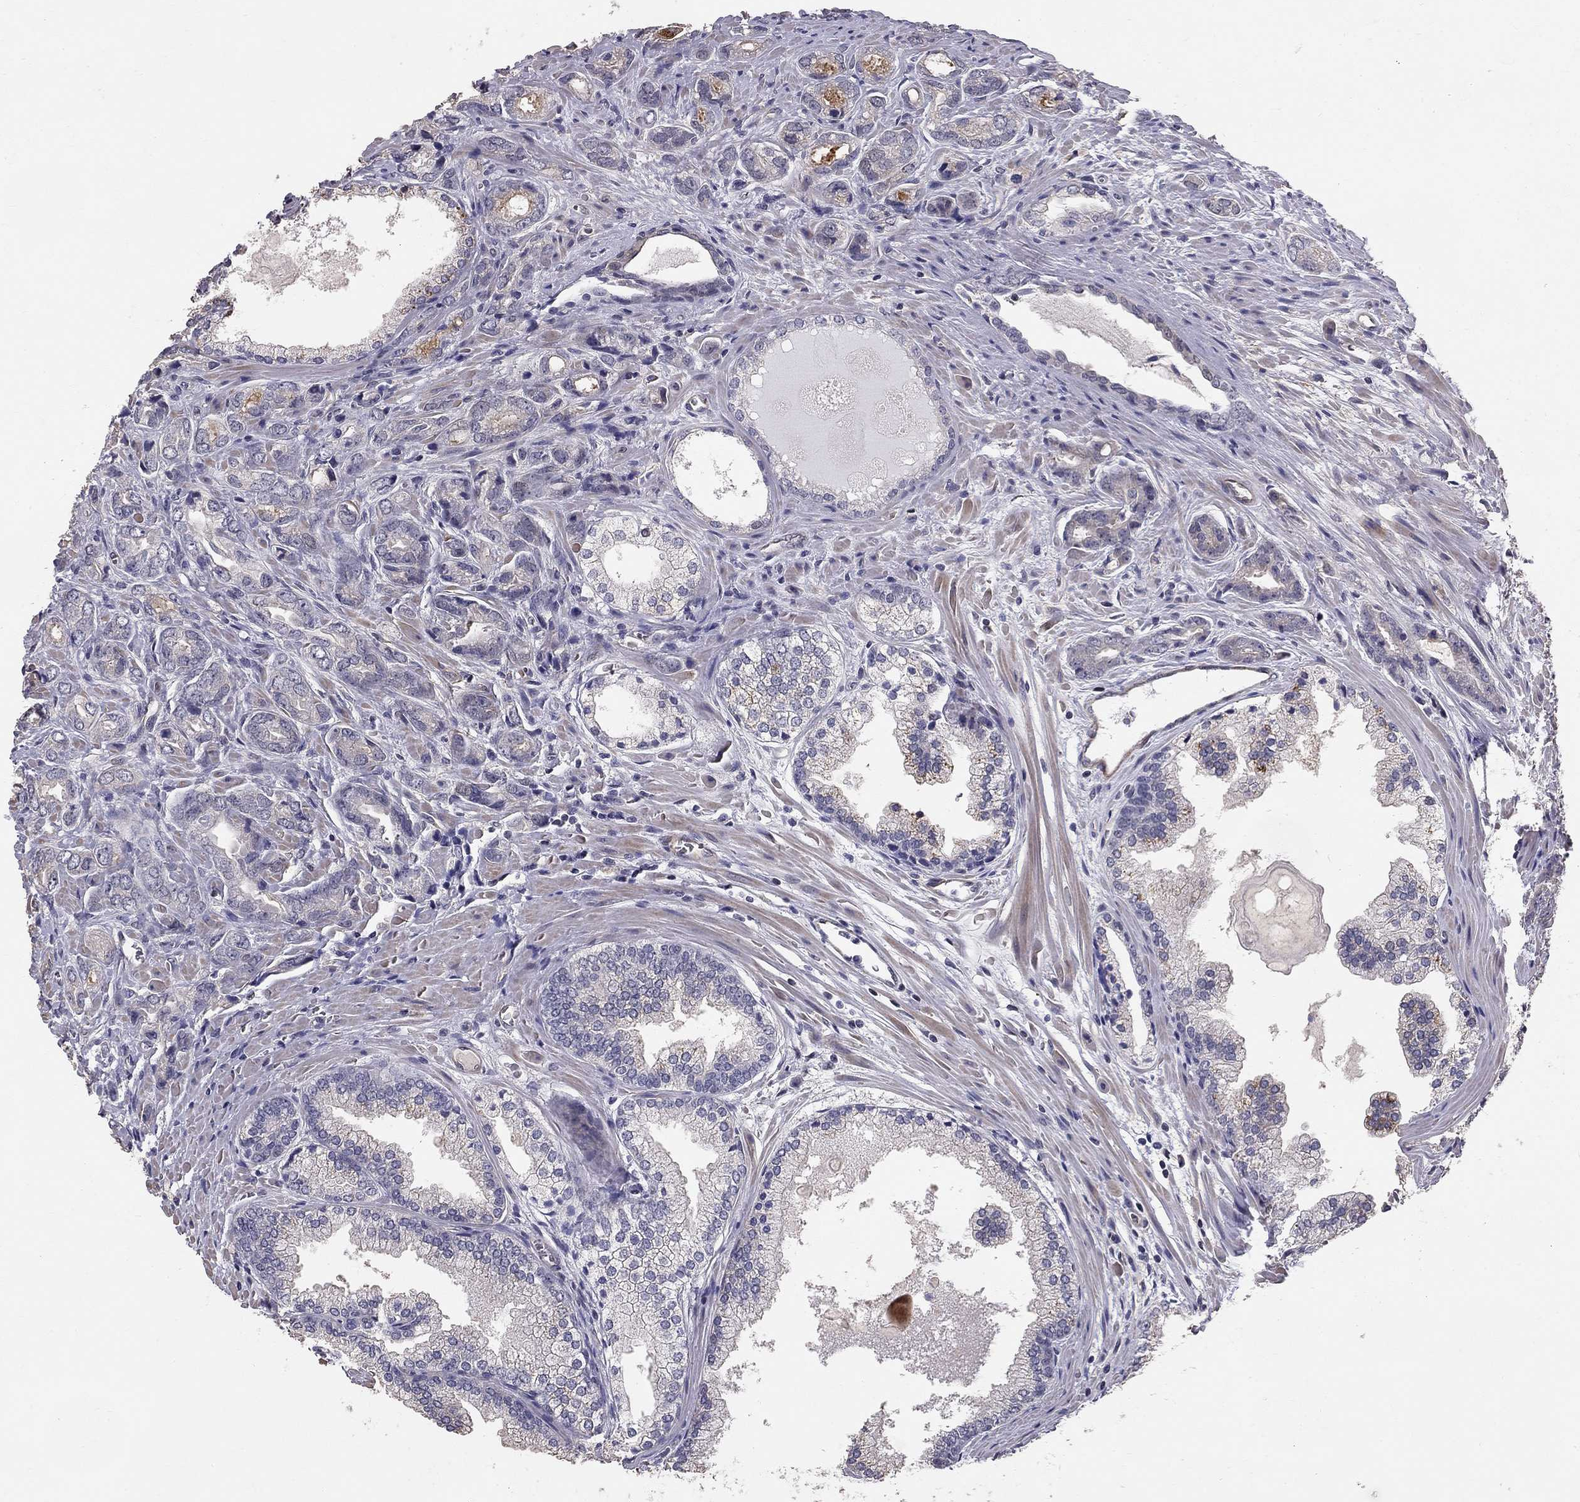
{"staining": {"intensity": "negative", "quantity": "none", "location": "none"}, "tissue": "prostate cancer", "cell_type": "Tumor cells", "image_type": "cancer", "snomed": [{"axis": "morphology", "description": "Adenocarcinoma, NOS"}, {"axis": "morphology", "description": "Adenocarcinoma, High grade"}, {"axis": "topography", "description": "Prostate"}], "caption": "The histopathology image shows no significant positivity in tumor cells of adenocarcinoma (prostate).", "gene": "GJB4", "patient": {"sex": "male", "age": 70}}